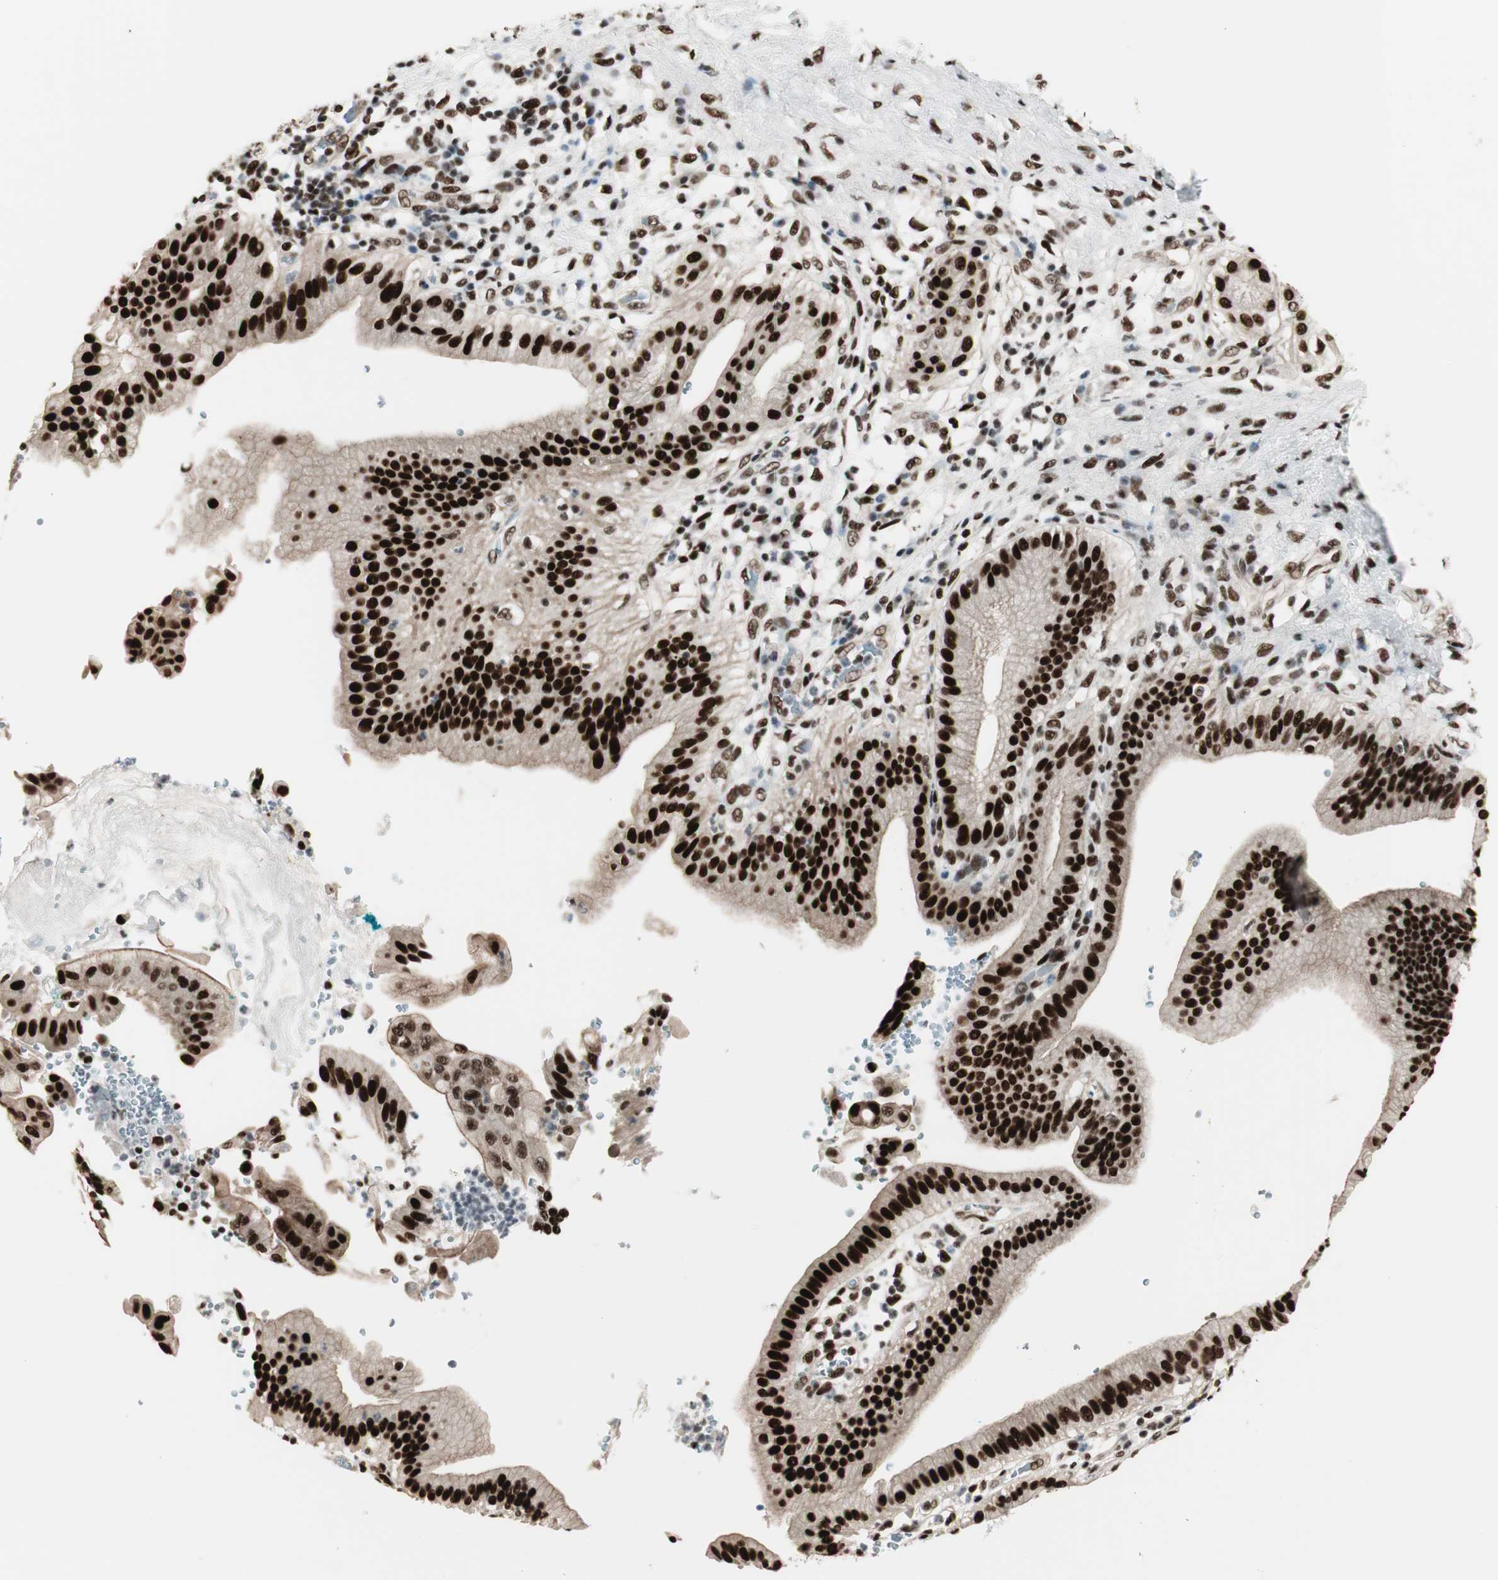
{"staining": {"intensity": "strong", "quantity": ">75%", "location": "nuclear"}, "tissue": "pancreatic cancer", "cell_type": "Tumor cells", "image_type": "cancer", "snomed": [{"axis": "morphology", "description": "Adenocarcinoma, NOS"}, {"axis": "morphology", "description": "Adenocarcinoma, metastatic, NOS"}, {"axis": "topography", "description": "Lymph node"}, {"axis": "topography", "description": "Pancreas"}, {"axis": "topography", "description": "Duodenum"}], "caption": "DAB (3,3'-diaminobenzidine) immunohistochemical staining of human pancreatic metastatic adenocarcinoma displays strong nuclear protein expression in about >75% of tumor cells.", "gene": "HEXIM1", "patient": {"sex": "female", "age": 64}}